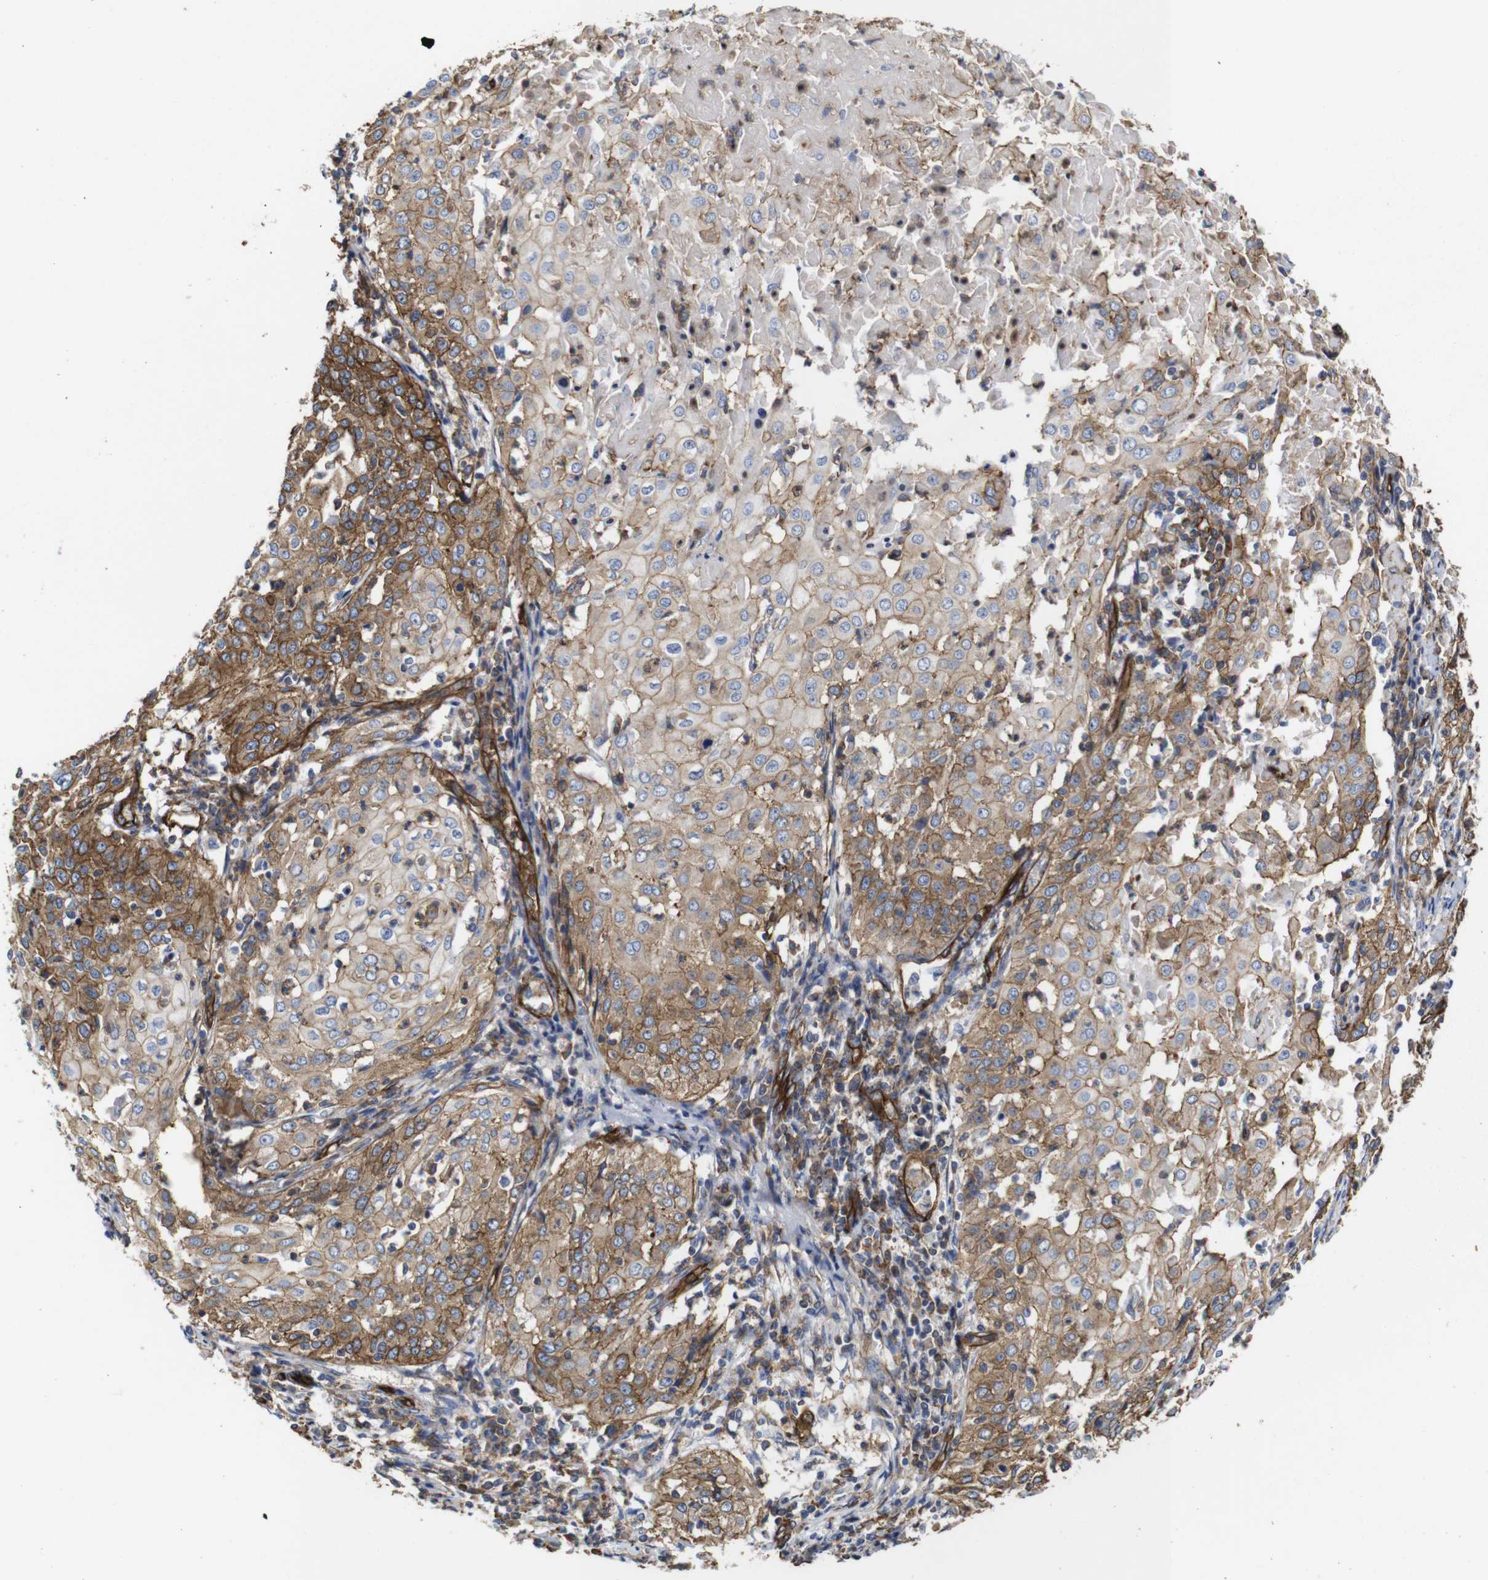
{"staining": {"intensity": "moderate", "quantity": "25%-75%", "location": "cytoplasmic/membranous"}, "tissue": "cervical cancer", "cell_type": "Tumor cells", "image_type": "cancer", "snomed": [{"axis": "morphology", "description": "Squamous cell carcinoma, NOS"}, {"axis": "topography", "description": "Cervix"}], "caption": "Protein expression analysis of cervical cancer shows moderate cytoplasmic/membranous positivity in about 25%-75% of tumor cells.", "gene": "SPTBN1", "patient": {"sex": "female", "age": 39}}